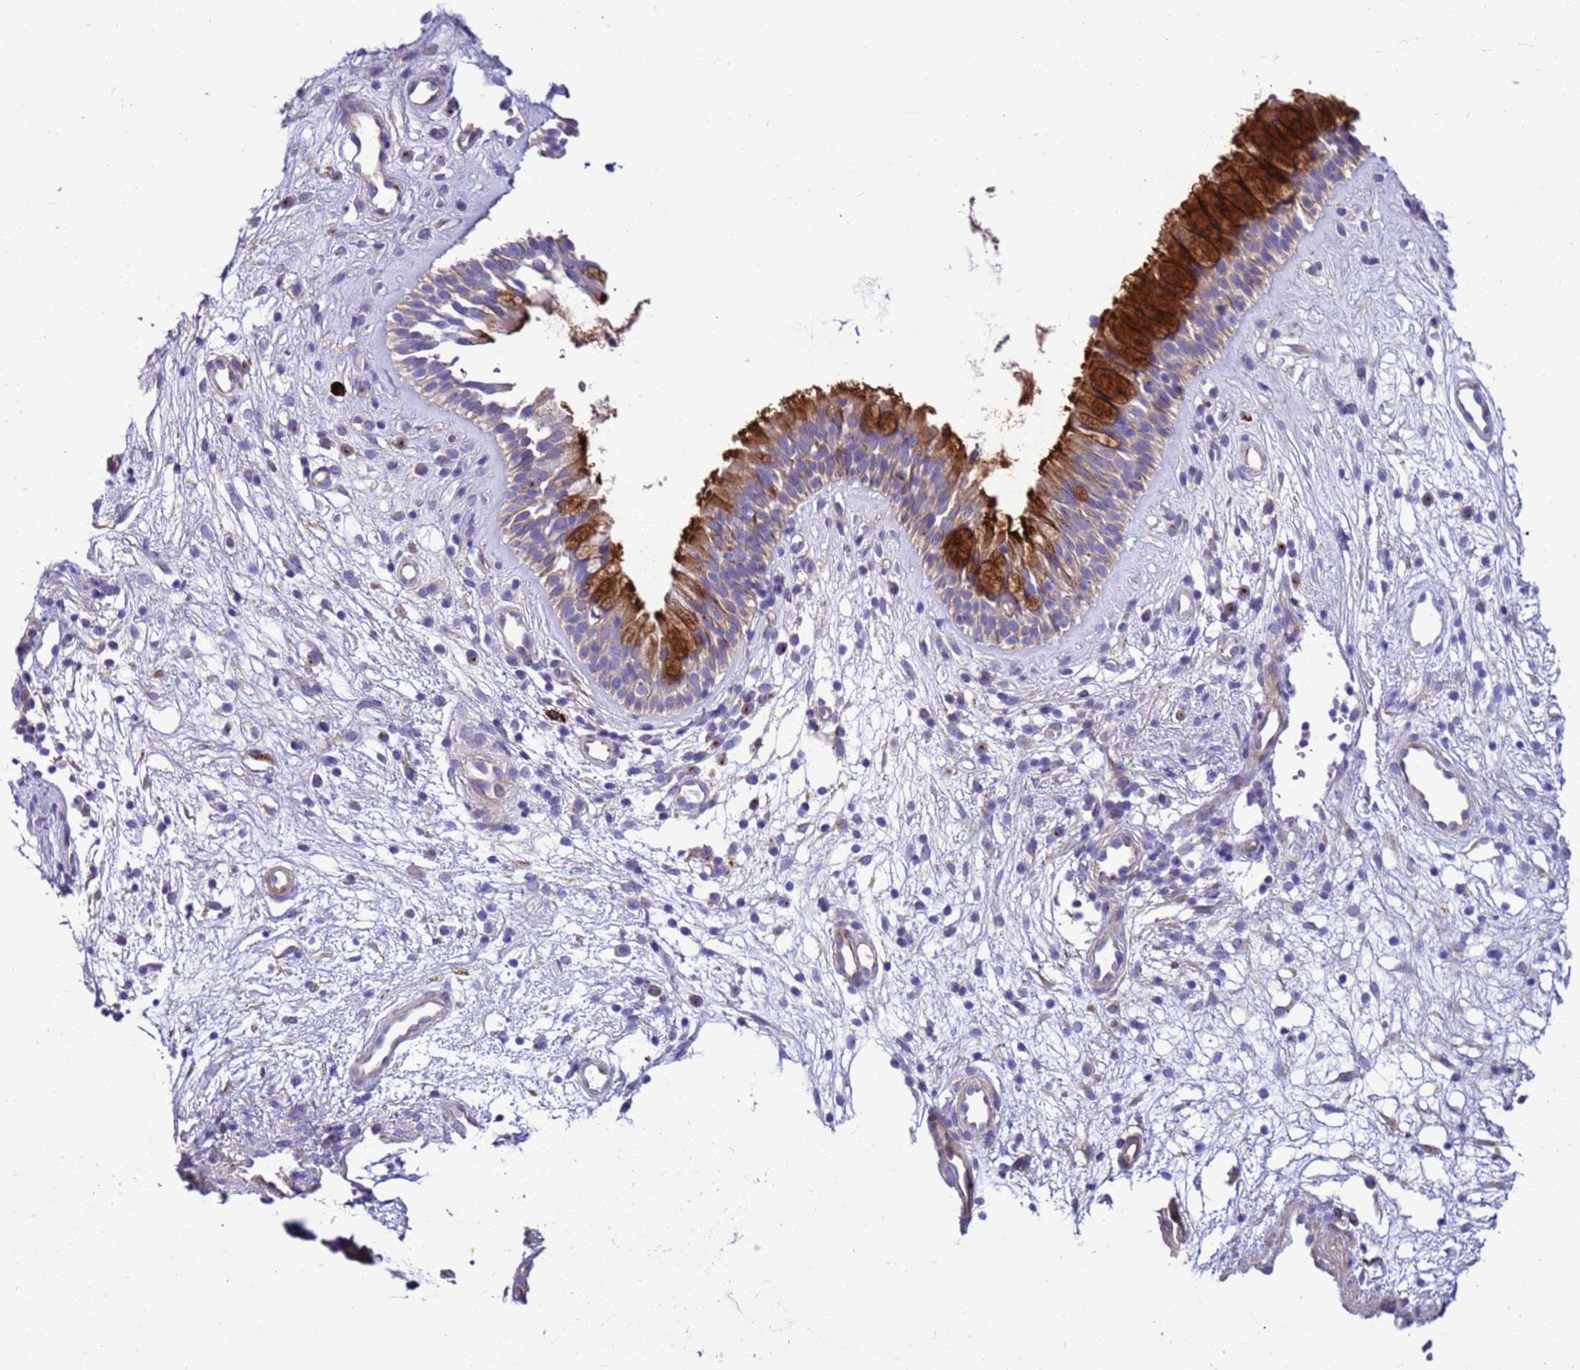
{"staining": {"intensity": "strong", "quantity": "25%-75%", "location": "cytoplasmic/membranous"}, "tissue": "nasopharynx", "cell_type": "Respiratory epithelial cells", "image_type": "normal", "snomed": [{"axis": "morphology", "description": "Normal tissue, NOS"}, {"axis": "topography", "description": "Nasopharynx"}], "caption": "Approximately 25%-75% of respiratory epithelial cells in benign nasopharynx exhibit strong cytoplasmic/membranous protein expression as visualized by brown immunohistochemical staining.", "gene": "KICS2", "patient": {"sex": "male", "age": 32}}